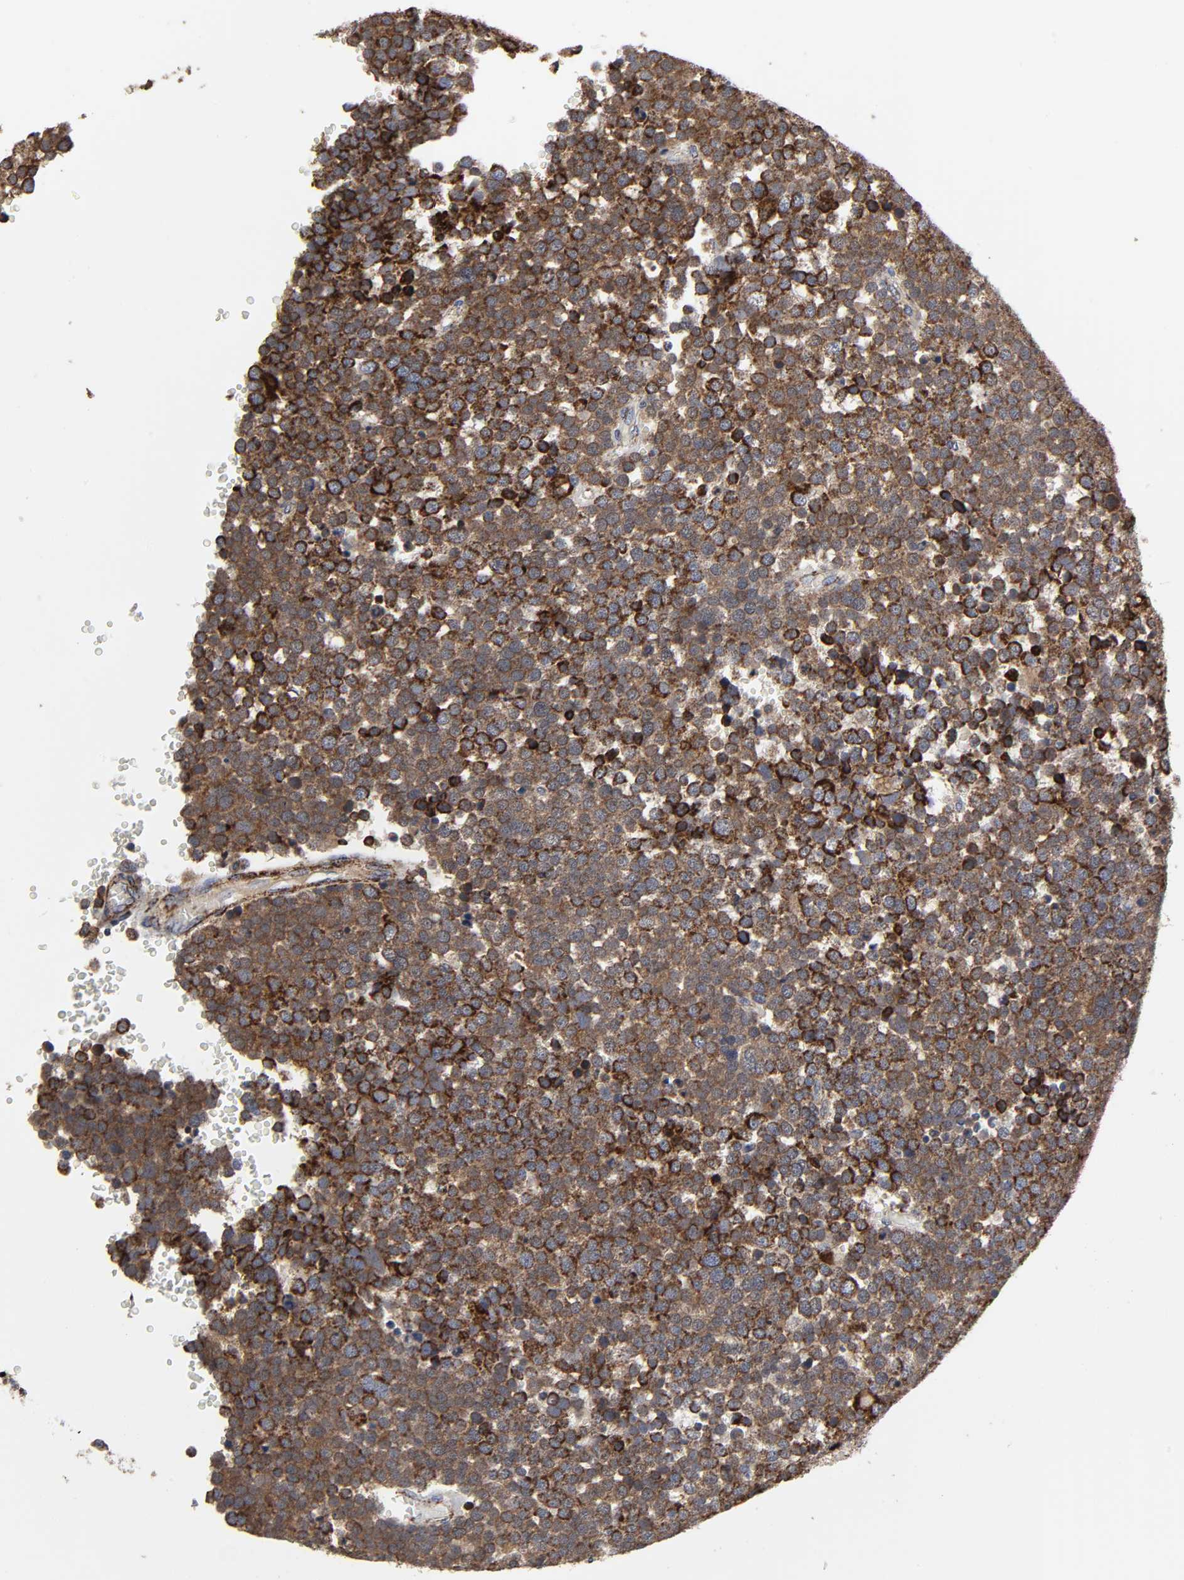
{"staining": {"intensity": "strong", "quantity": ">75%", "location": "cytoplasmic/membranous"}, "tissue": "testis cancer", "cell_type": "Tumor cells", "image_type": "cancer", "snomed": [{"axis": "morphology", "description": "Seminoma, NOS"}, {"axis": "topography", "description": "Testis"}], "caption": "Human testis cancer (seminoma) stained for a protein (brown) demonstrates strong cytoplasmic/membranous positive staining in about >75% of tumor cells.", "gene": "COX6B1", "patient": {"sex": "male", "age": 71}}